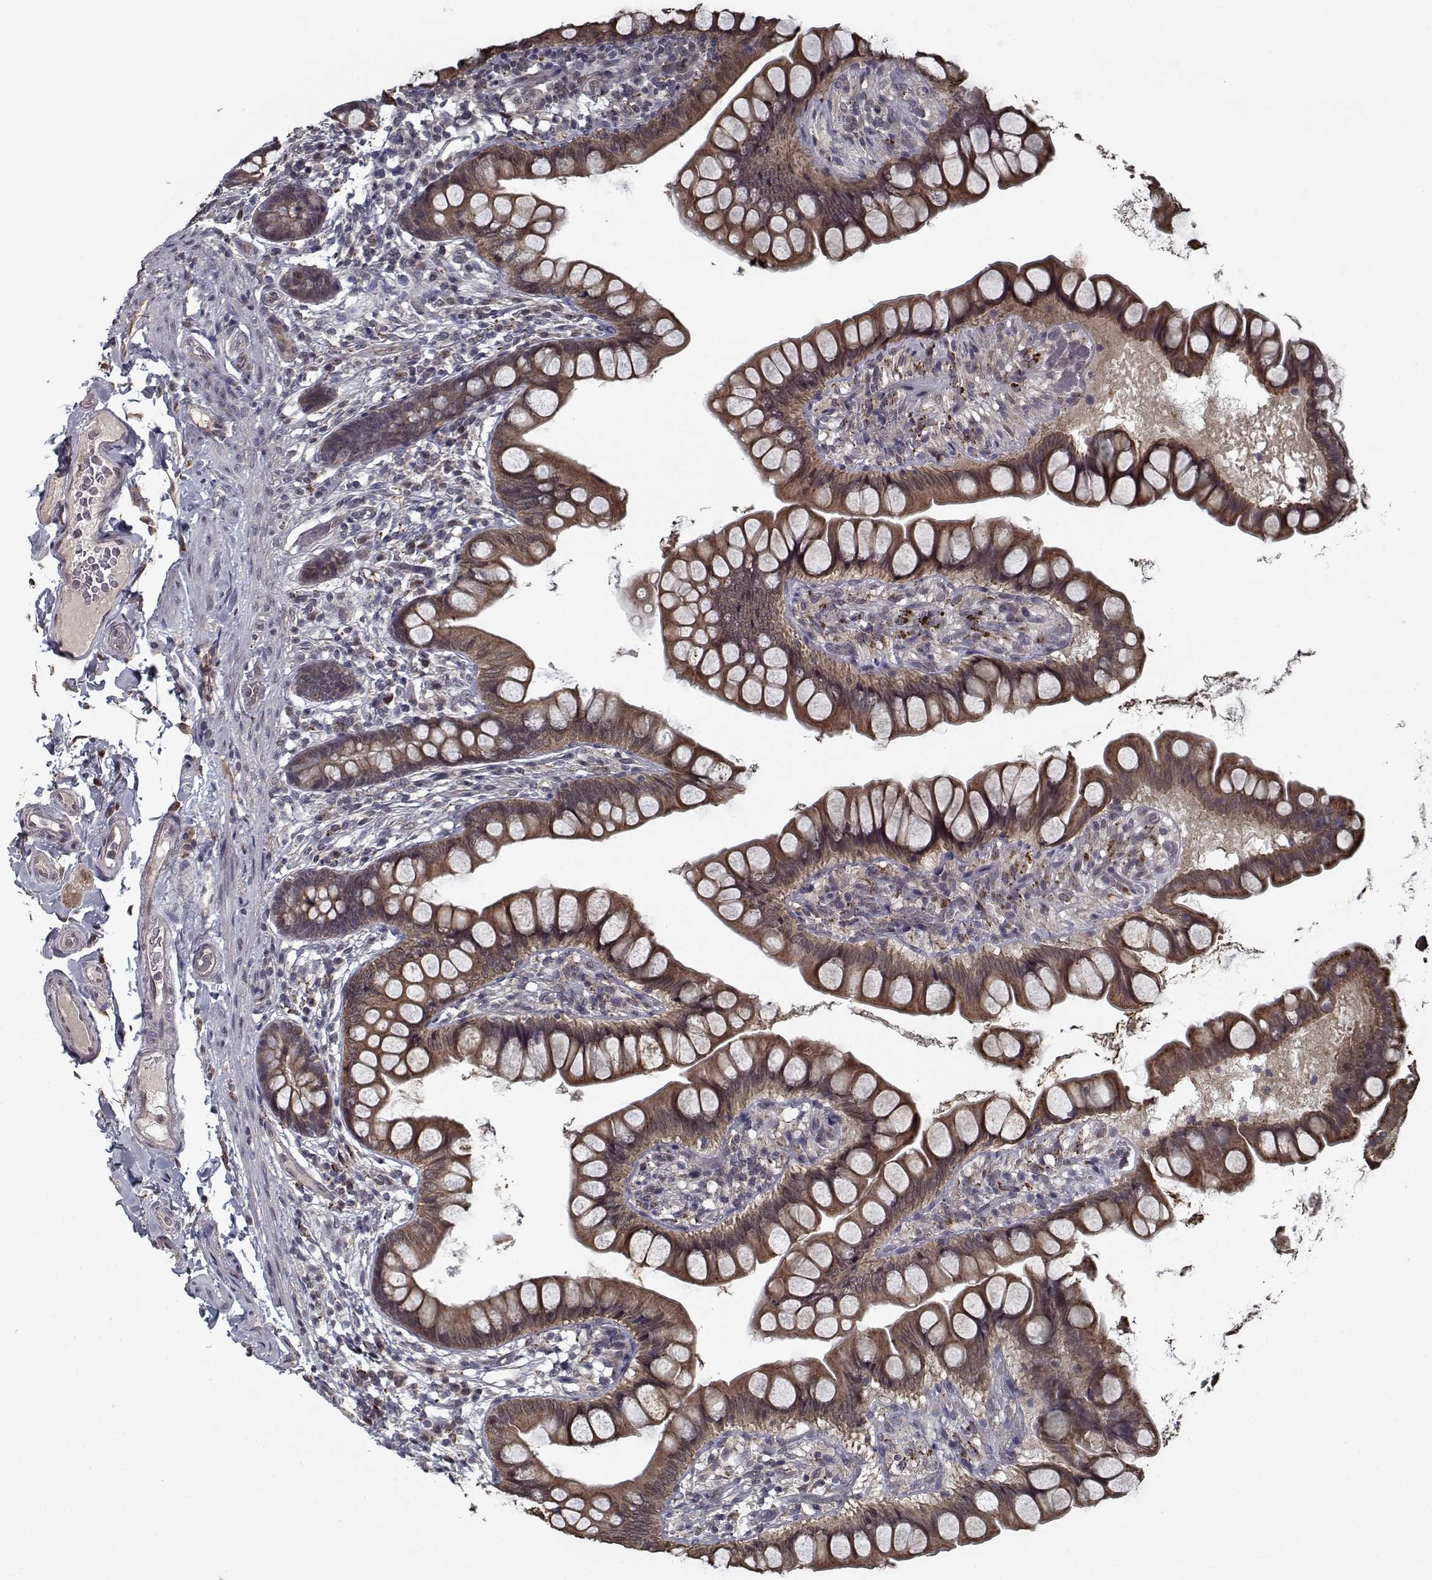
{"staining": {"intensity": "moderate", "quantity": ">75%", "location": "cytoplasmic/membranous"}, "tissue": "small intestine", "cell_type": "Glandular cells", "image_type": "normal", "snomed": [{"axis": "morphology", "description": "Normal tissue, NOS"}, {"axis": "topography", "description": "Small intestine"}], "caption": "Immunohistochemical staining of unremarkable human small intestine demonstrates moderate cytoplasmic/membranous protein positivity in about >75% of glandular cells.", "gene": "NLK", "patient": {"sex": "male", "age": 70}}